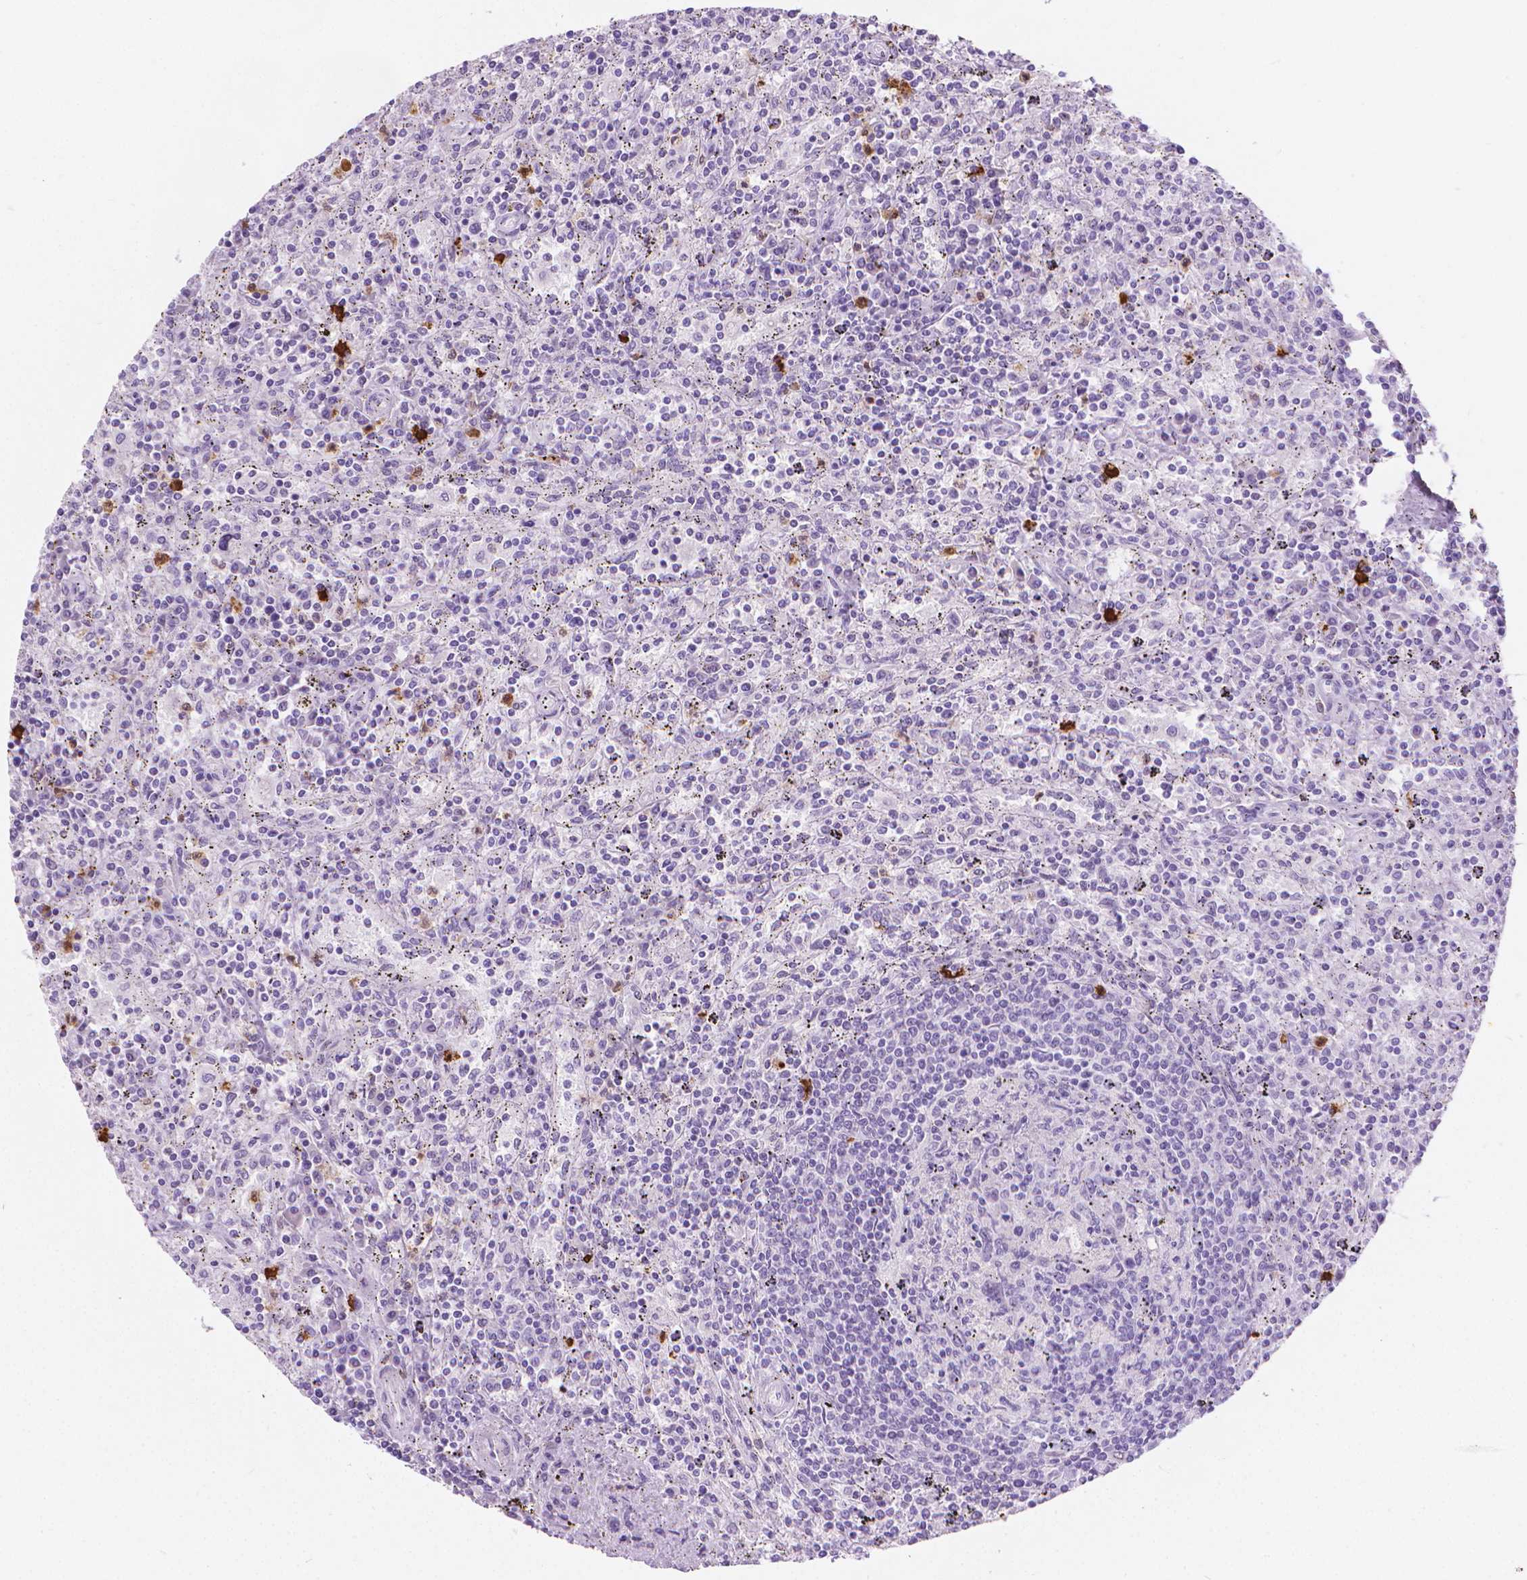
{"staining": {"intensity": "negative", "quantity": "none", "location": "none"}, "tissue": "lymphoma", "cell_type": "Tumor cells", "image_type": "cancer", "snomed": [{"axis": "morphology", "description": "Malignant lymphoma, non-Hodgkin's type, Low grade"}, {"axis": "topography", "description": "Spleen"}], "caption": "The image displays no staining of tumor cells in lymphoma. (DAB (3,3'-diaminobenzidine) IHC, high magnification).", "gene": "CFAP52", "patient": {"sex": "male", "age": 62}}